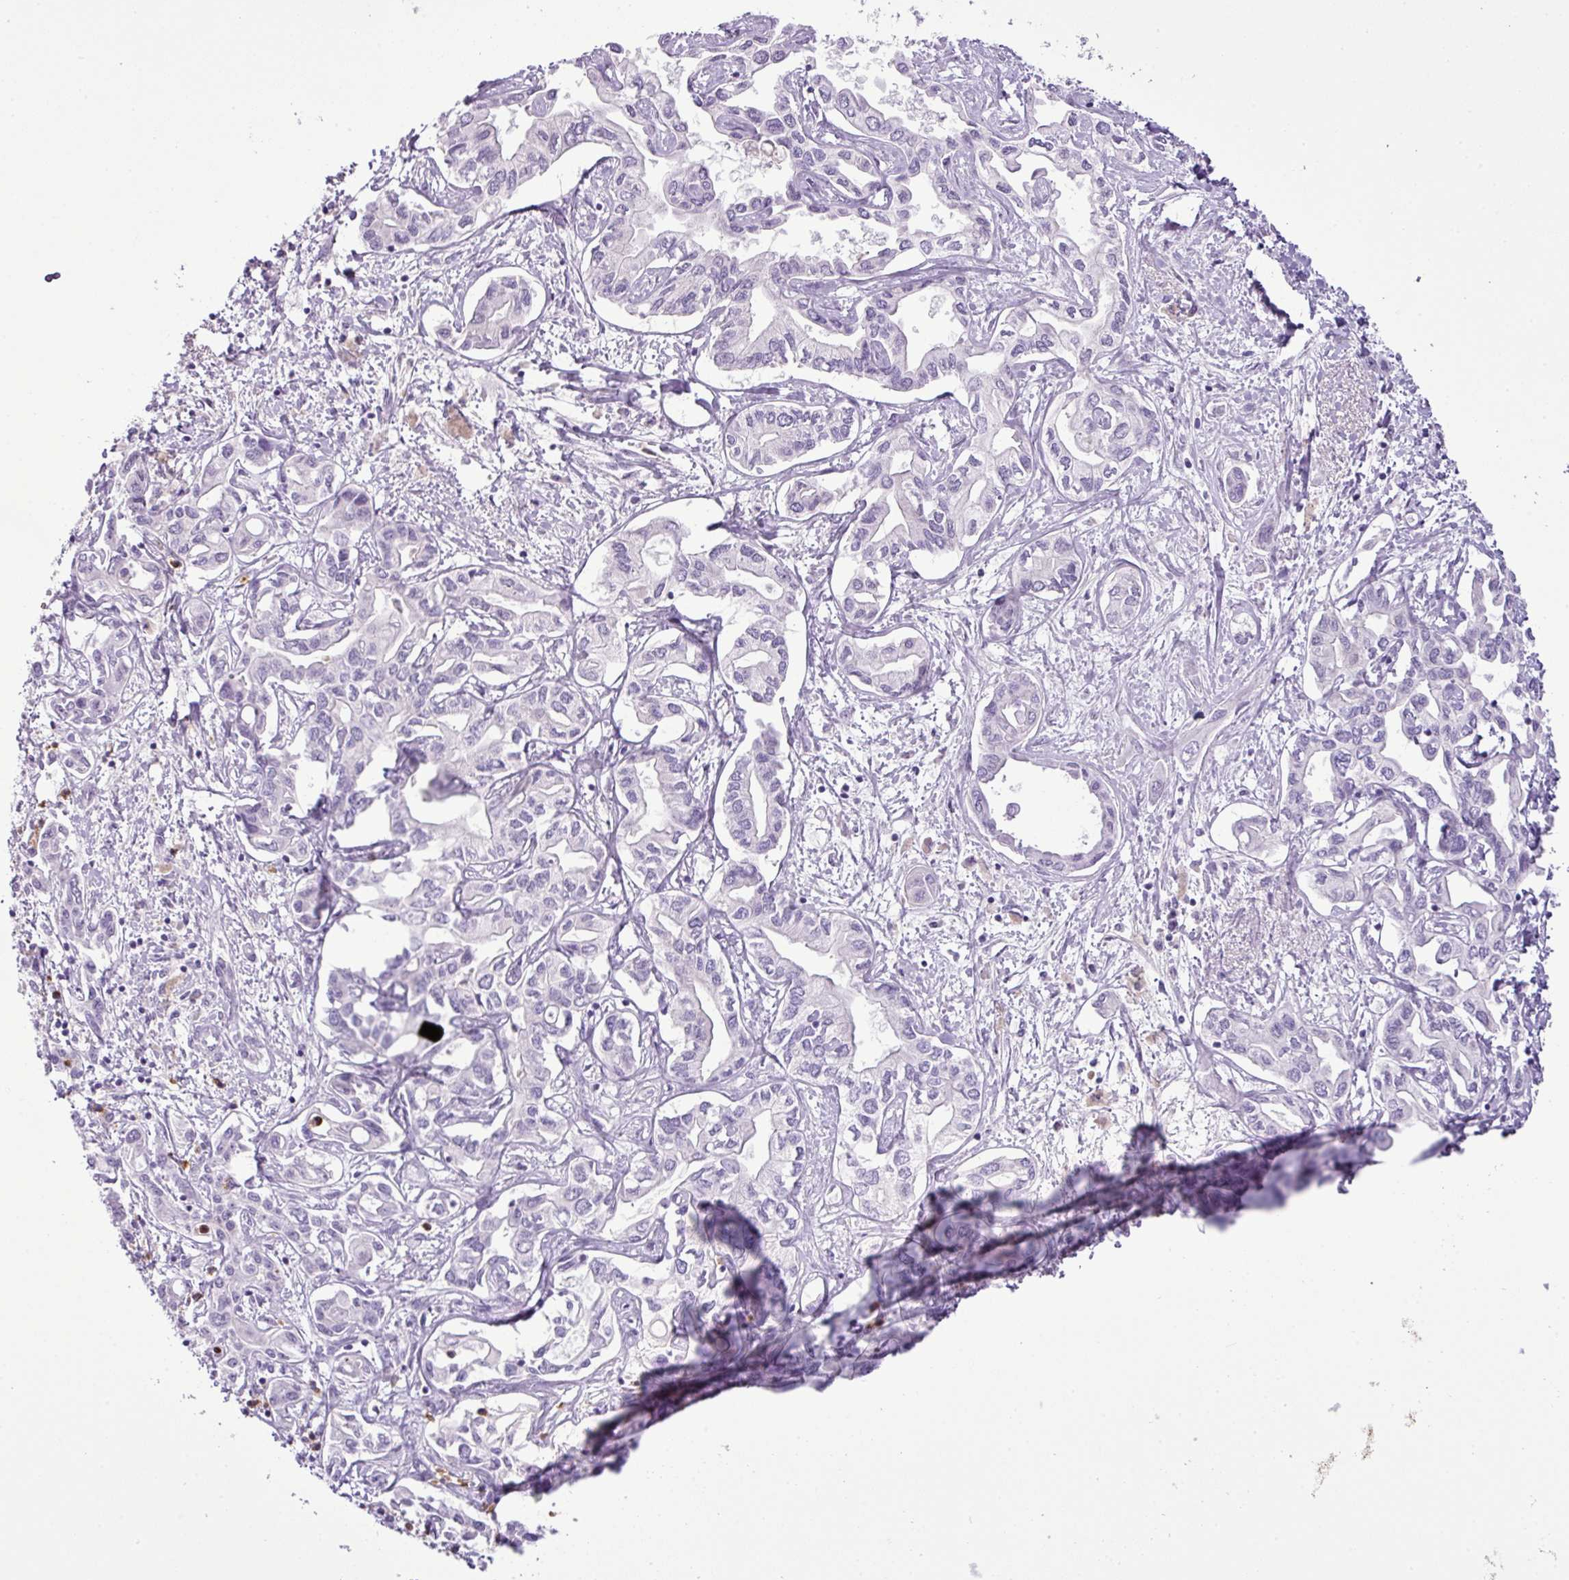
{"staining": {"intensity": "negative", "quantity": "none", "location": "none"}, "tissue": "liver cancer", "cell_type": "Tumor cells", "image_type": "cancer", "snomed": [{"axis": "morphology", "description": "Cholangiocarcinoma"}, {"axis": "topography", "description": "Liver"}], "caption": "Liver cancer stained for a protein using IHC shows no positivity tumor cells.", "gene": "HTR3E", "patient": {"sex": "female", "age": 64}}